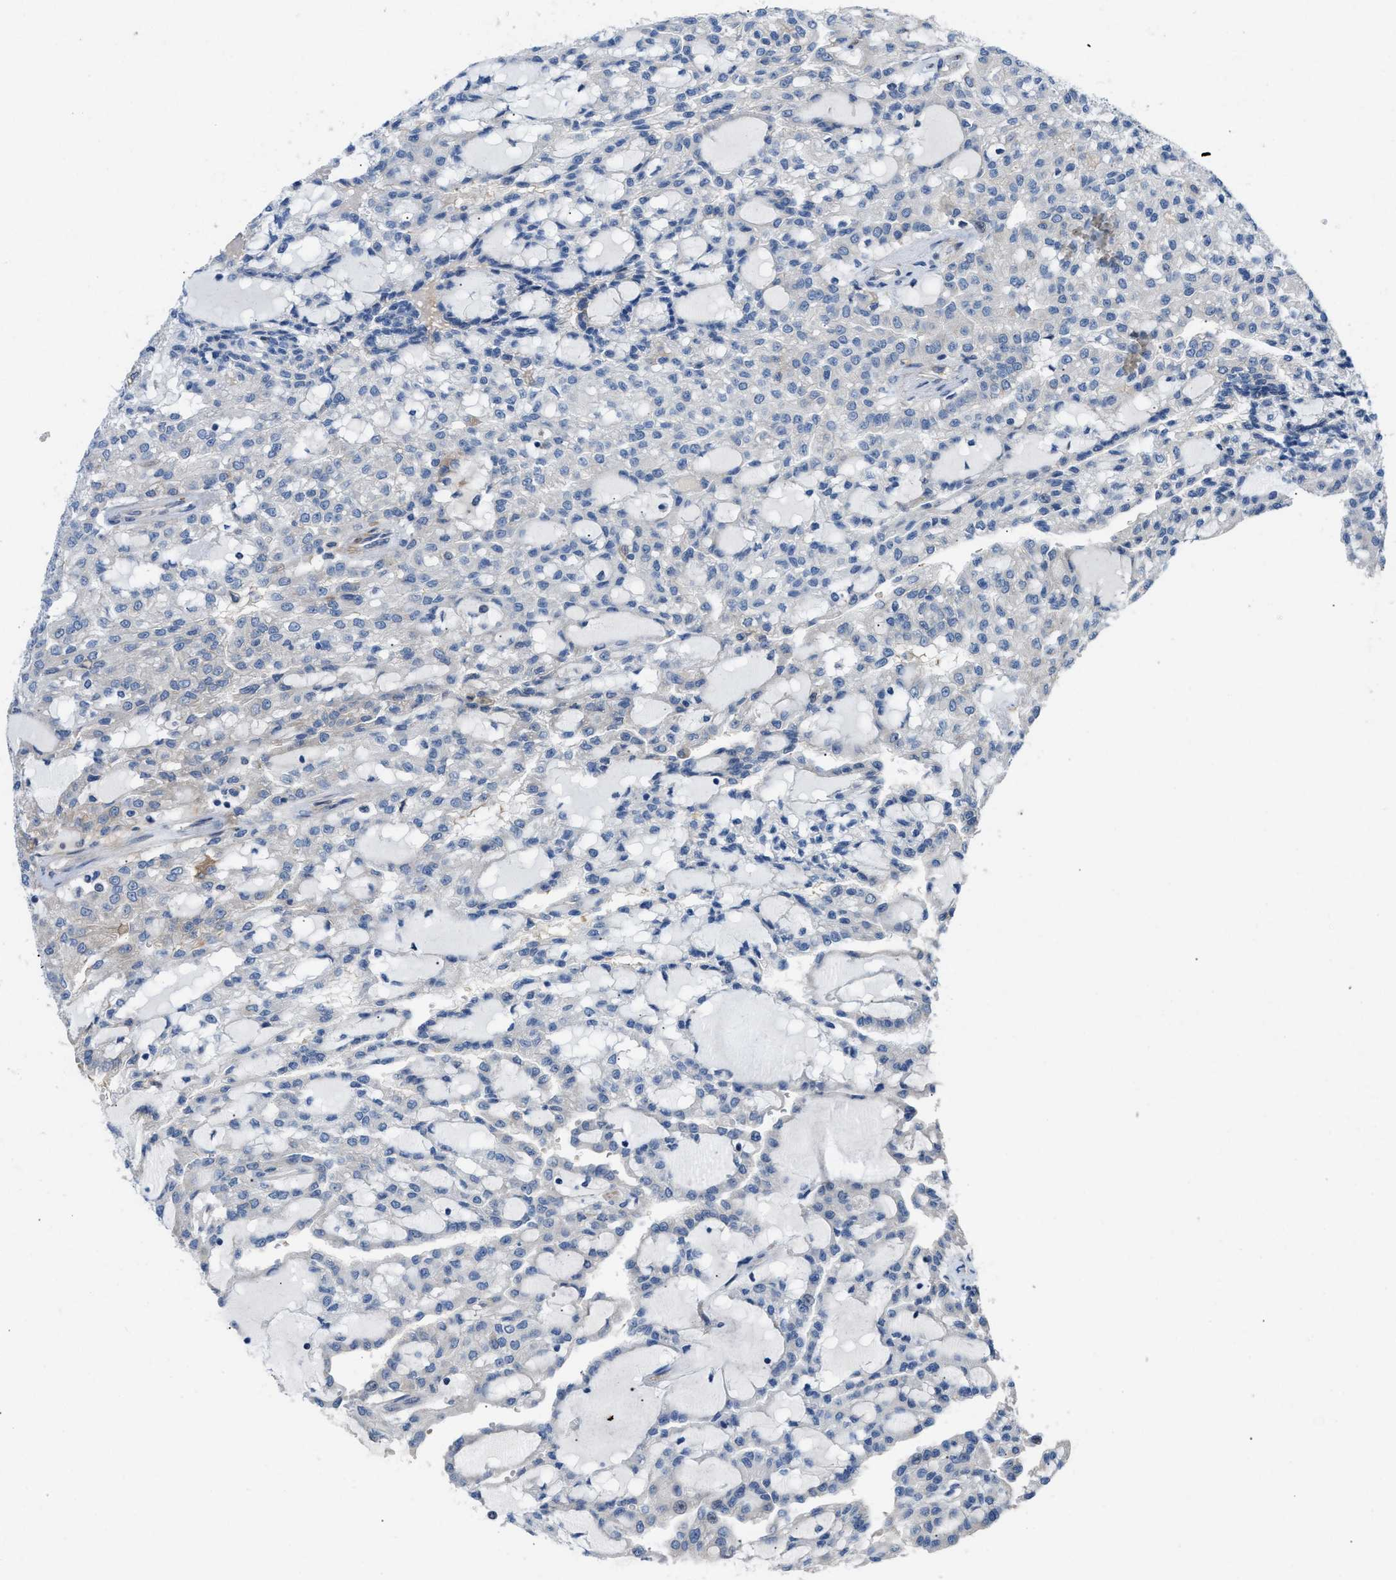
{"staining": {"intensity": "negative", "quantity": "none", "location": "none"}, "tissue": "renal cancer", "cell_type": "Tumor cells", "image_type": "cancer", "snomed": [{"axis": "morphology", "description": "Adenocarcinoma, NOS"}, {"axis": "topography", "description": "Kidney"}], "caption": "Renal adenocarcinoma was stained to show a protein in brown. There is no significant staining in tumor cells. The staining was performed using DAB (3,3'-diaminobenzidine) to visualize the protein expression in brown, while the nuclei were stained in blue with hematoxylin (Magnification: 20x).", "gene": "TFPI", "patient": {"sex": "male", "age": 63}}